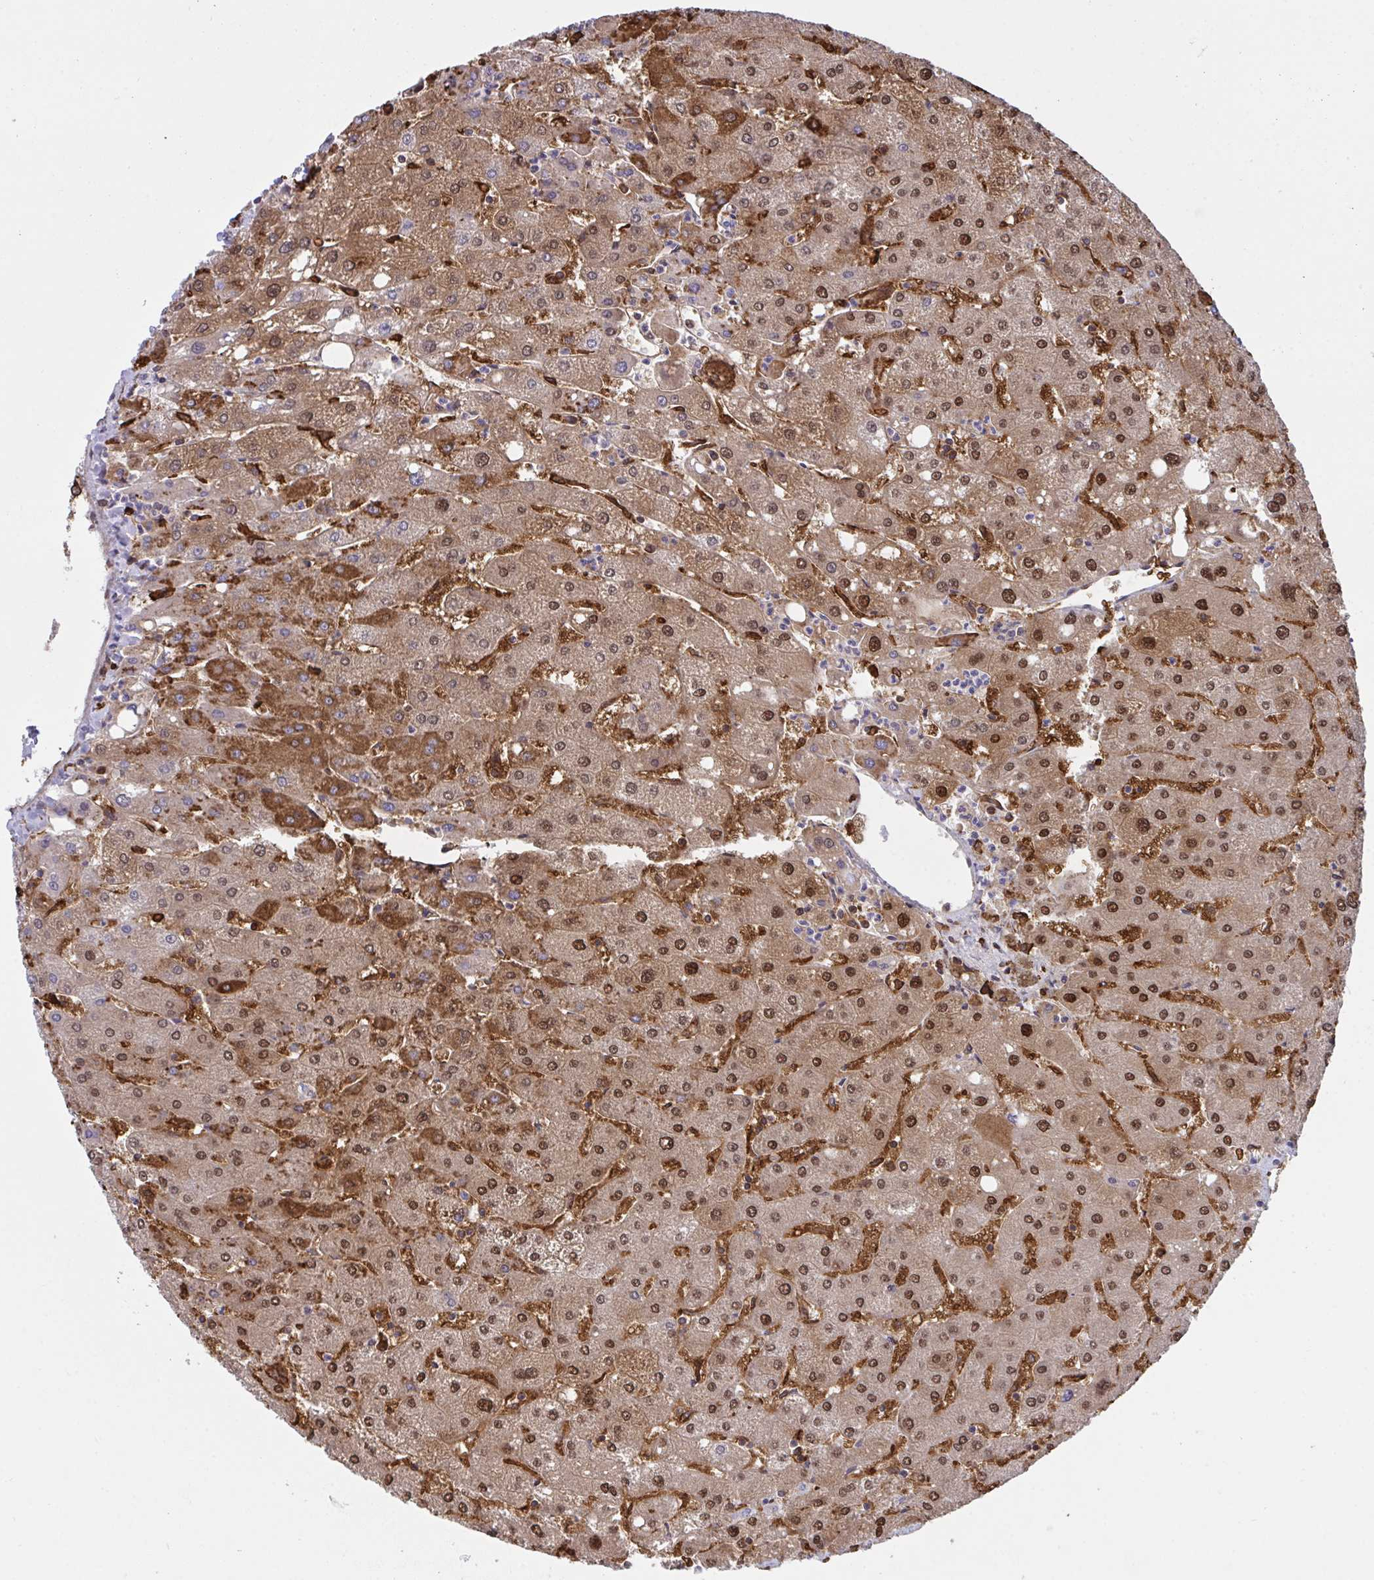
{"staining": {"intensity": "moderate", "quantity": "<25%", "location": "cytoplasmic/membranous"}, "tissue": "liver", "cell_type": "Cholangiocytes", "image_type": "normal", "snomed": [{"axis": "morphology", "description": "Normal tissue, NOS"}, {"axis": "topography", "description": "Liver"}], "caption": "Benign liver was stained to show a protein in brown. There is low levels of moderate cytoplasmic/membranous staining in approximately <25% of cholangiocytes.", "gene": "PPIH", "patient": {"sex": "male", "age": 67}}